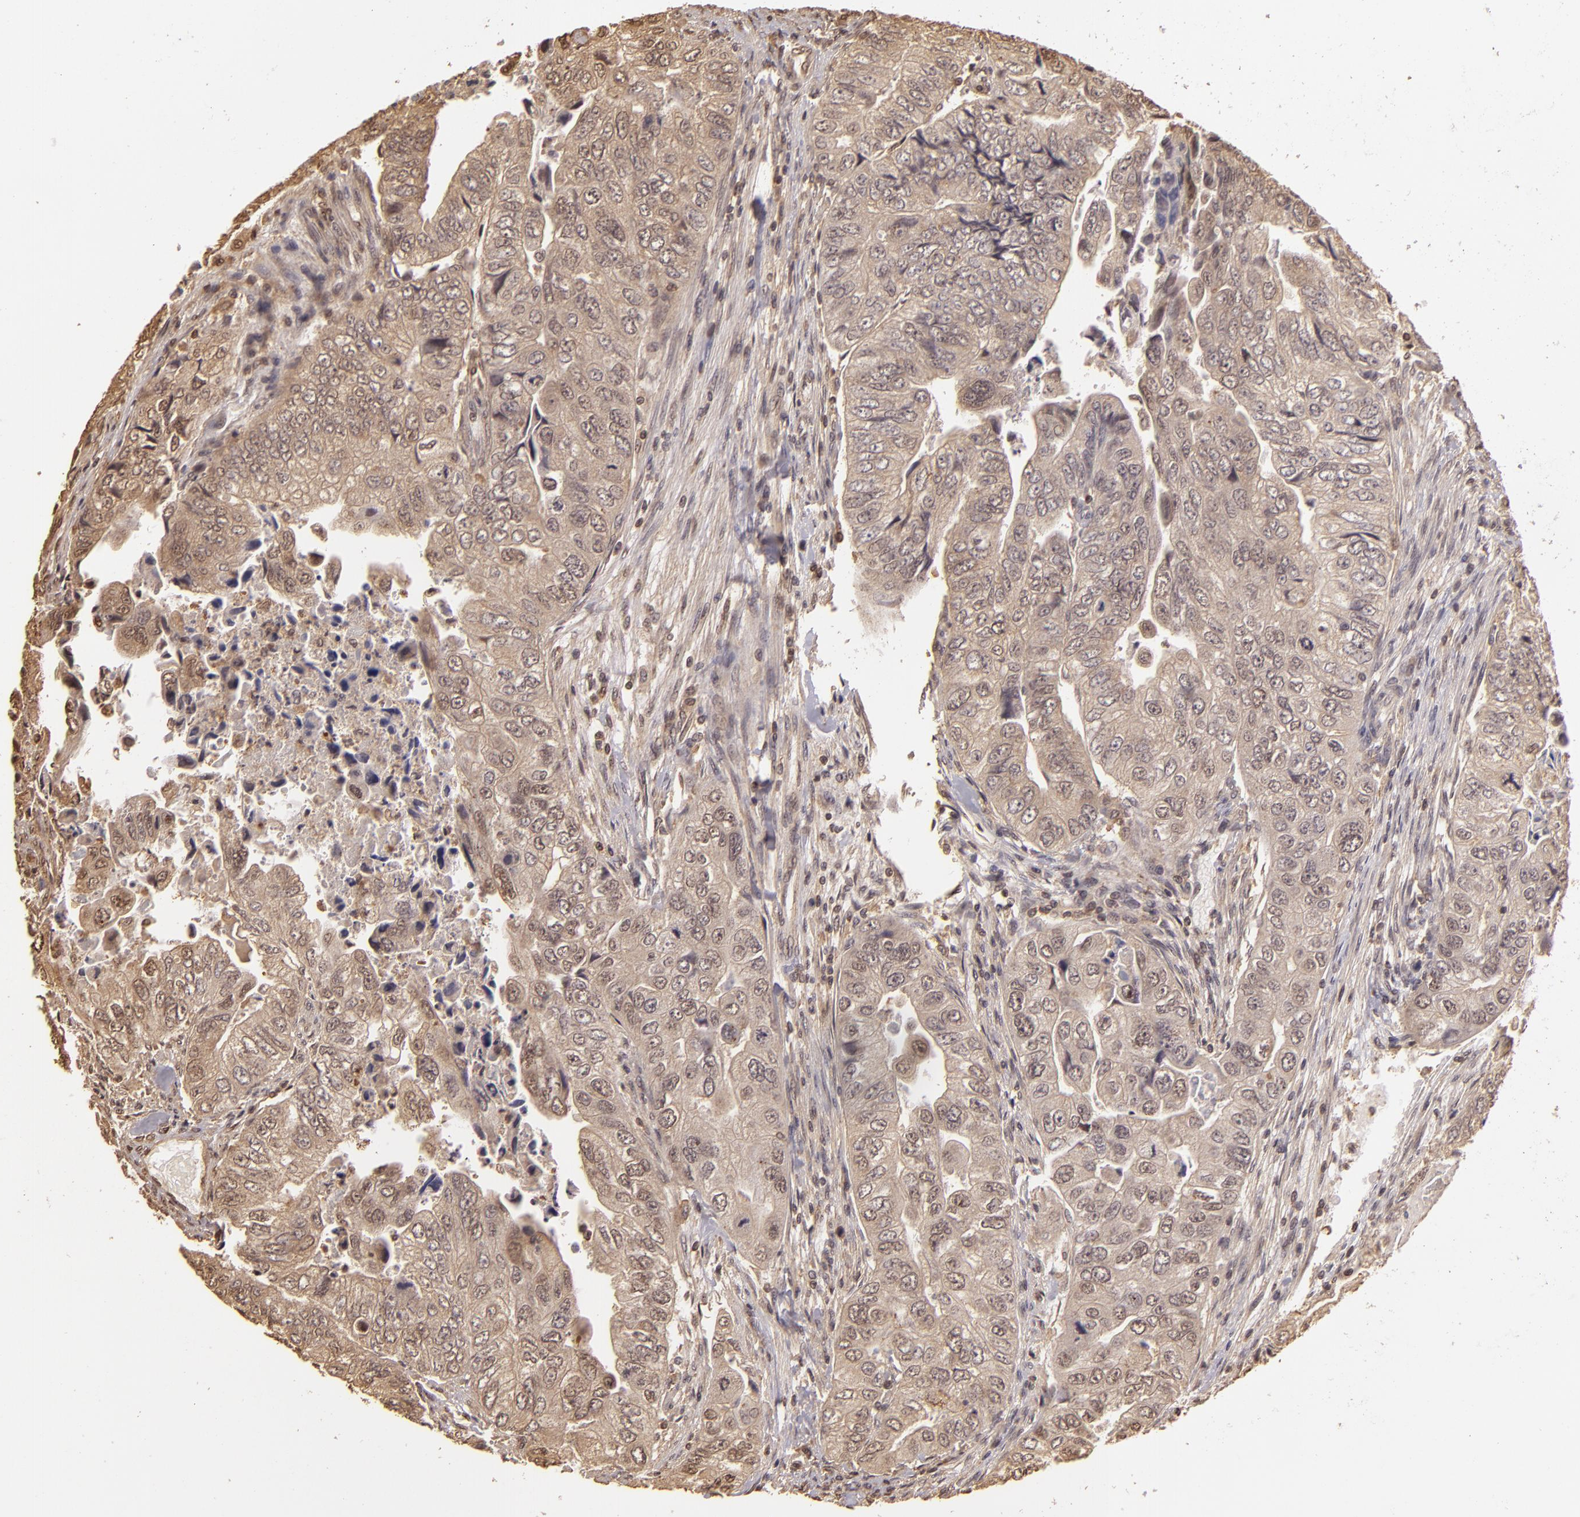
{"staining": {"intensity": "weak", "quantity": ">75%", "location": "cytoplasmic/membranous"}, "tissue": "colorectal cancer", "cell_type": "Tumor cells", "image_type": "cancer", "snomed": [{"axis": "morphology", "description": "Adenocarcinoma, NOS"}, {"axis": "topography", "description": "Colon"}], "caption": "Protein expression analysis of colorectal adenocarcinoma exhibits weak cytoplasmic/membranous expression in approximately >75% of tumor cells. Using DAB (3,3'-diaminobenzidine) (brown) and hematoxylin (blue) stains, captured at high magnification using brightfield microscopy.", "gene": "ARPC2", "patient": {"sex": "female", "age": 11}}